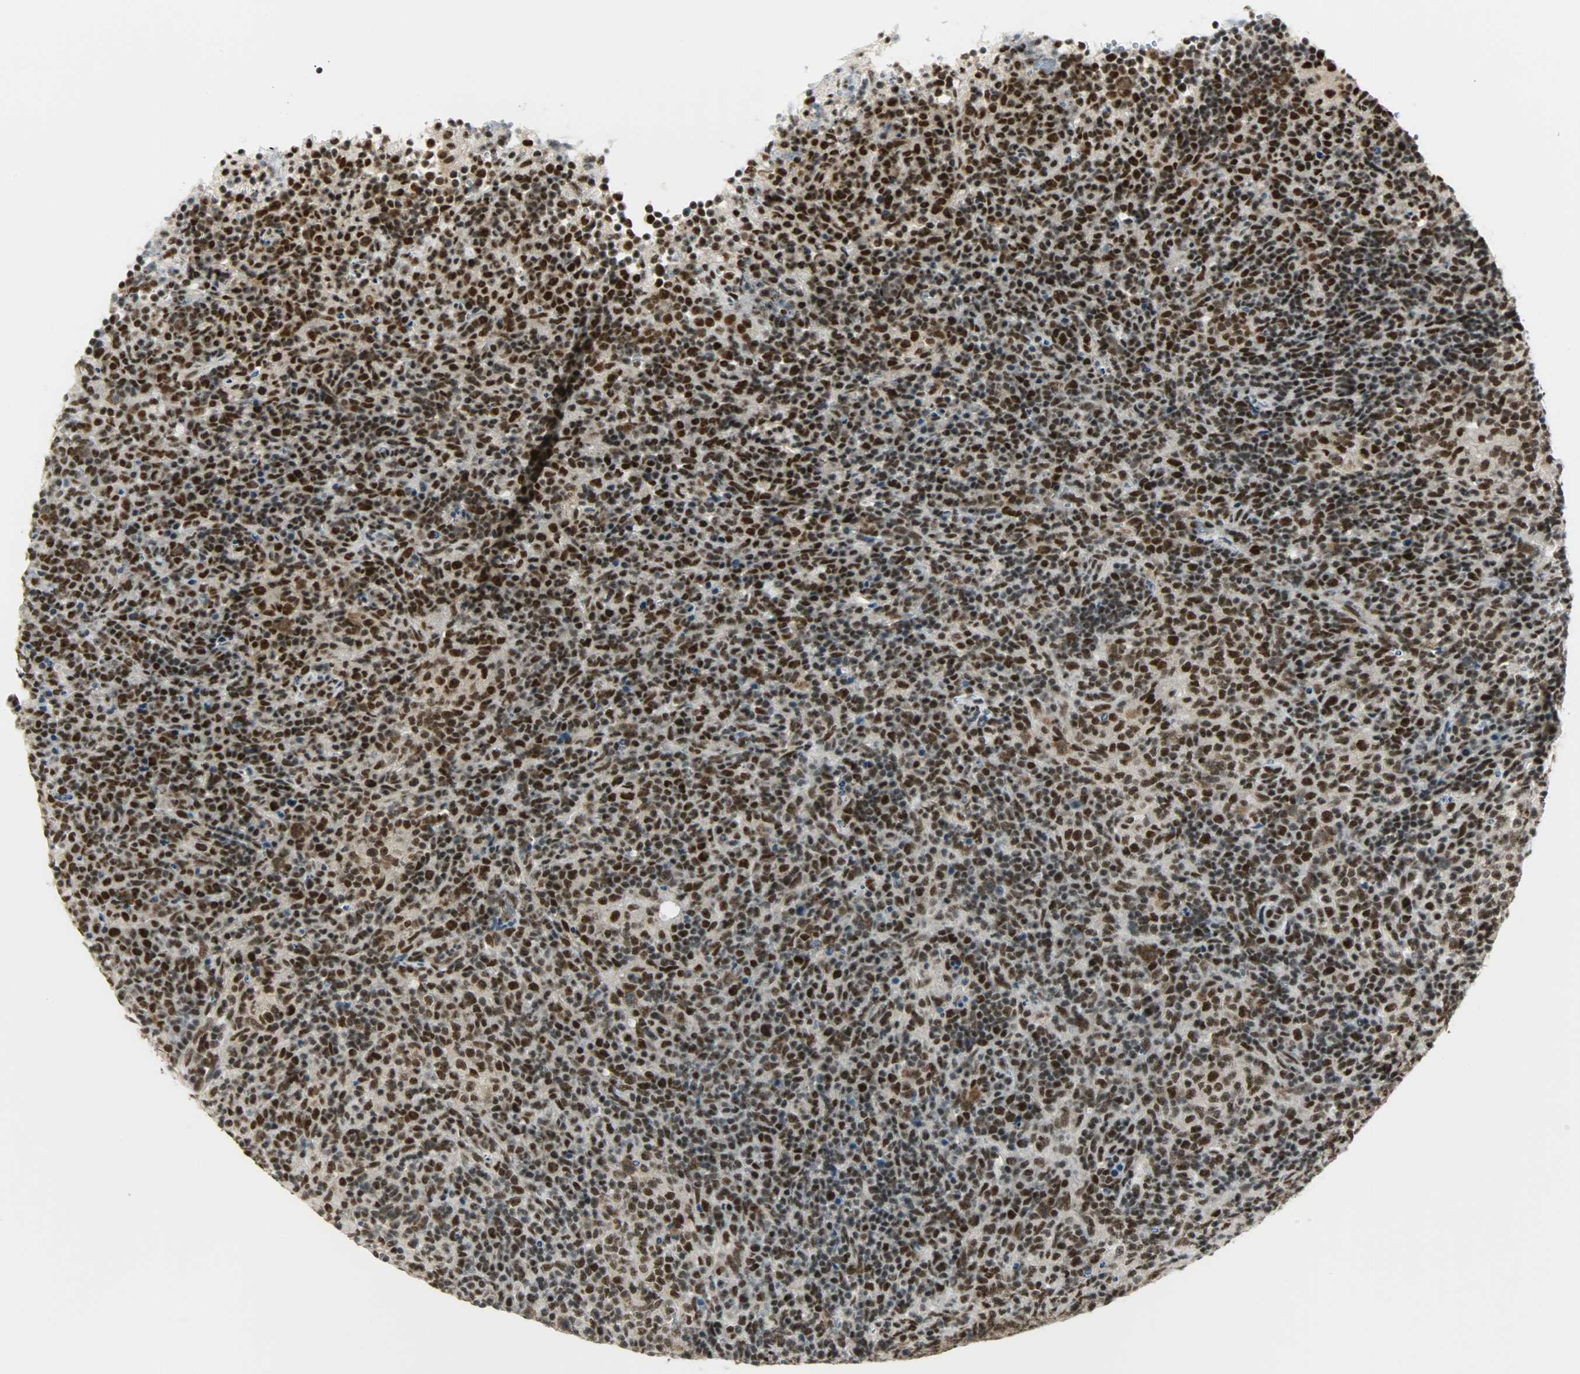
{"staining": {"intensity": "strong", "quantity": ">75%", "location": "nuclear"}, "tissue": "lymphoma", "cell_type": "Tumor cells", "image_type": "cancer", "snomed": [{"axis": "morphology", "description": "Malignant lymphoma, non-Hodgkin's type, High grade"}, {"axis": "topography", "description": "Lymph node"}], "caption": "Immunohistochemical staining of malignant lymphoma, non-Hodgkin's type (high-grade) shows strong nuclear protein expression in approximately >75% of tumor cells.", "gene": "SUGP1", "patient": {"sex": "female", "age": 76}}